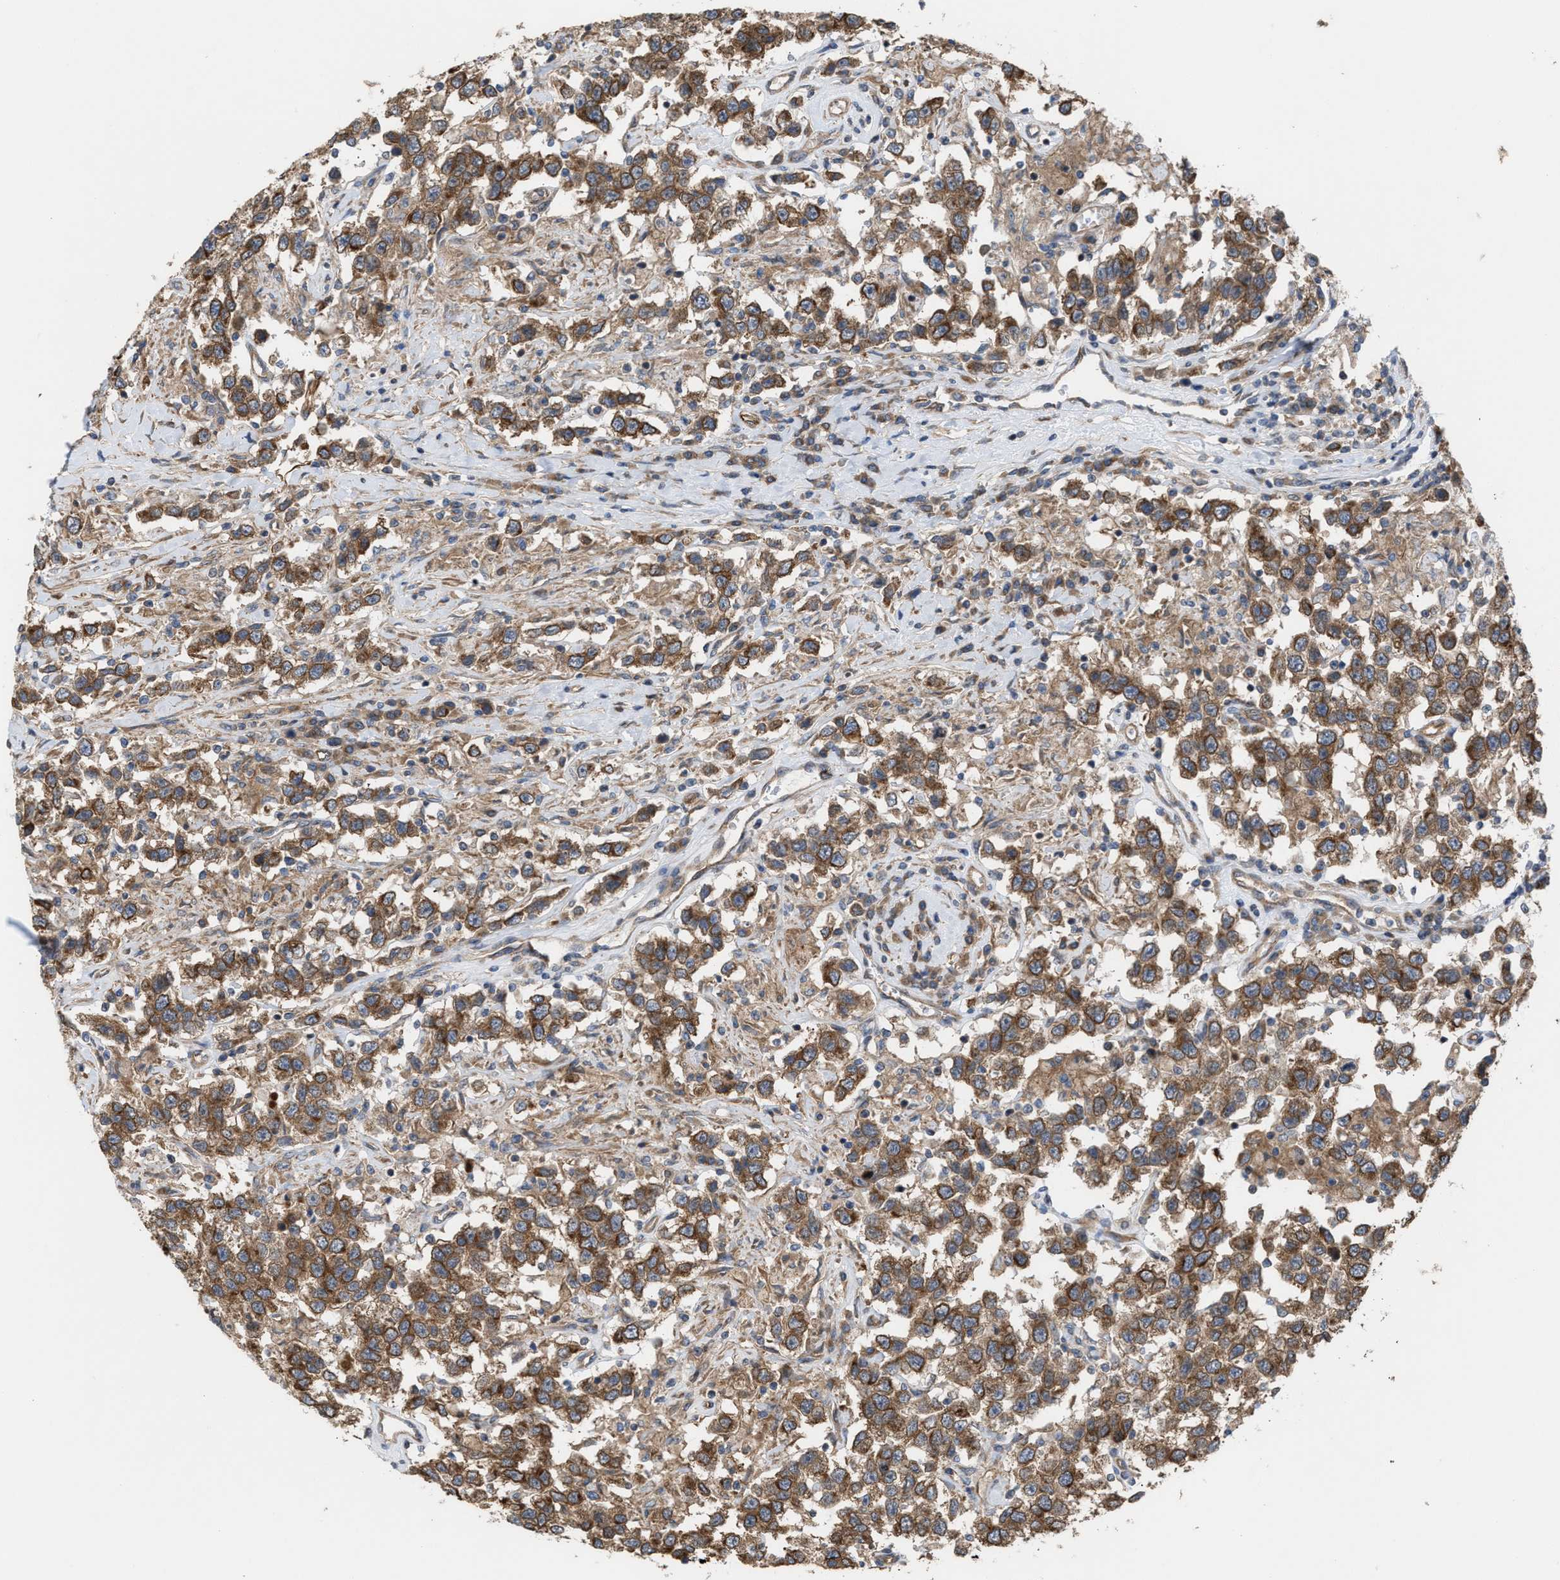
{"staining": {"intensity": "moderate", "quantity": ">75%", "location": "cytoplasmic/membranous"}, "tissue": "testis cancer", "cell_type": "Tumor cells", "image_type": "cancer", "snomed": [{"axis": "morphology", "description": "Seminoma, NOS"}, {"axis": "topography", "description": "Testis"}], "caption": "The histopathology image exhibits staining of testis cancer, revealing moderate cytoplasmic/membranous protein staining (brown color) within tumor cells.", "gene": "EPS15L1", "patient": {"sex": "male", "age": 41}}